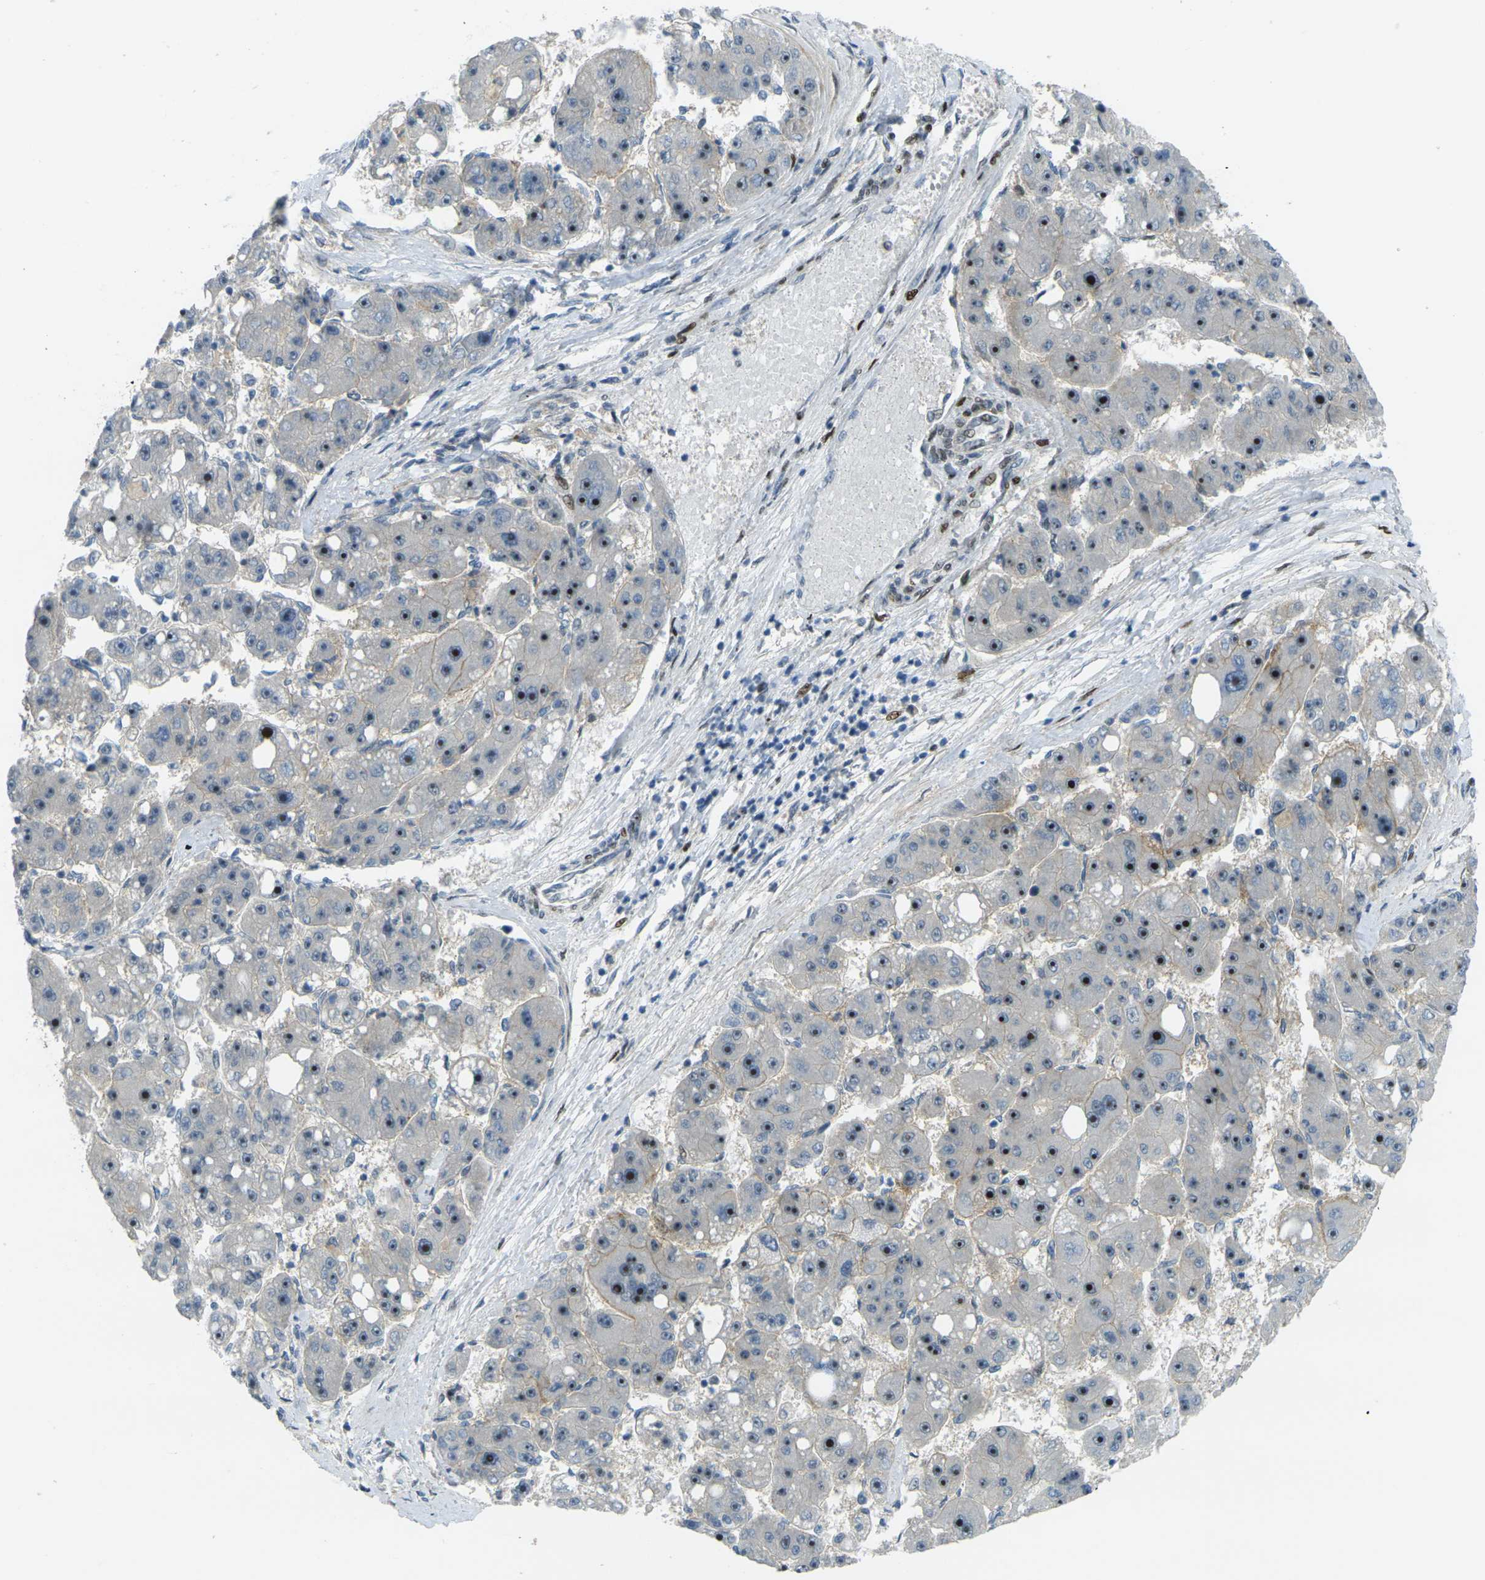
{"staining": {"intensity": "strong", "quantity": ">75%", "location": "nuclear"}, "tissue": "liver cancer", "cell_type": "Tumor cells", "image_type": "cancer", "snomed": [{"axis": "morphology", "description": "Carcinoma, Hepatocellular, NOS"}, {"axis": "topography", "description": "Liver"}], "caption": "Protein staining reveals strong nuclear expression in about >75% of tumor cells in liver cancer (hepatocellular carcinoma).", "gene": "UBE2C", "patient": {"sex": "female", "age": 61}}